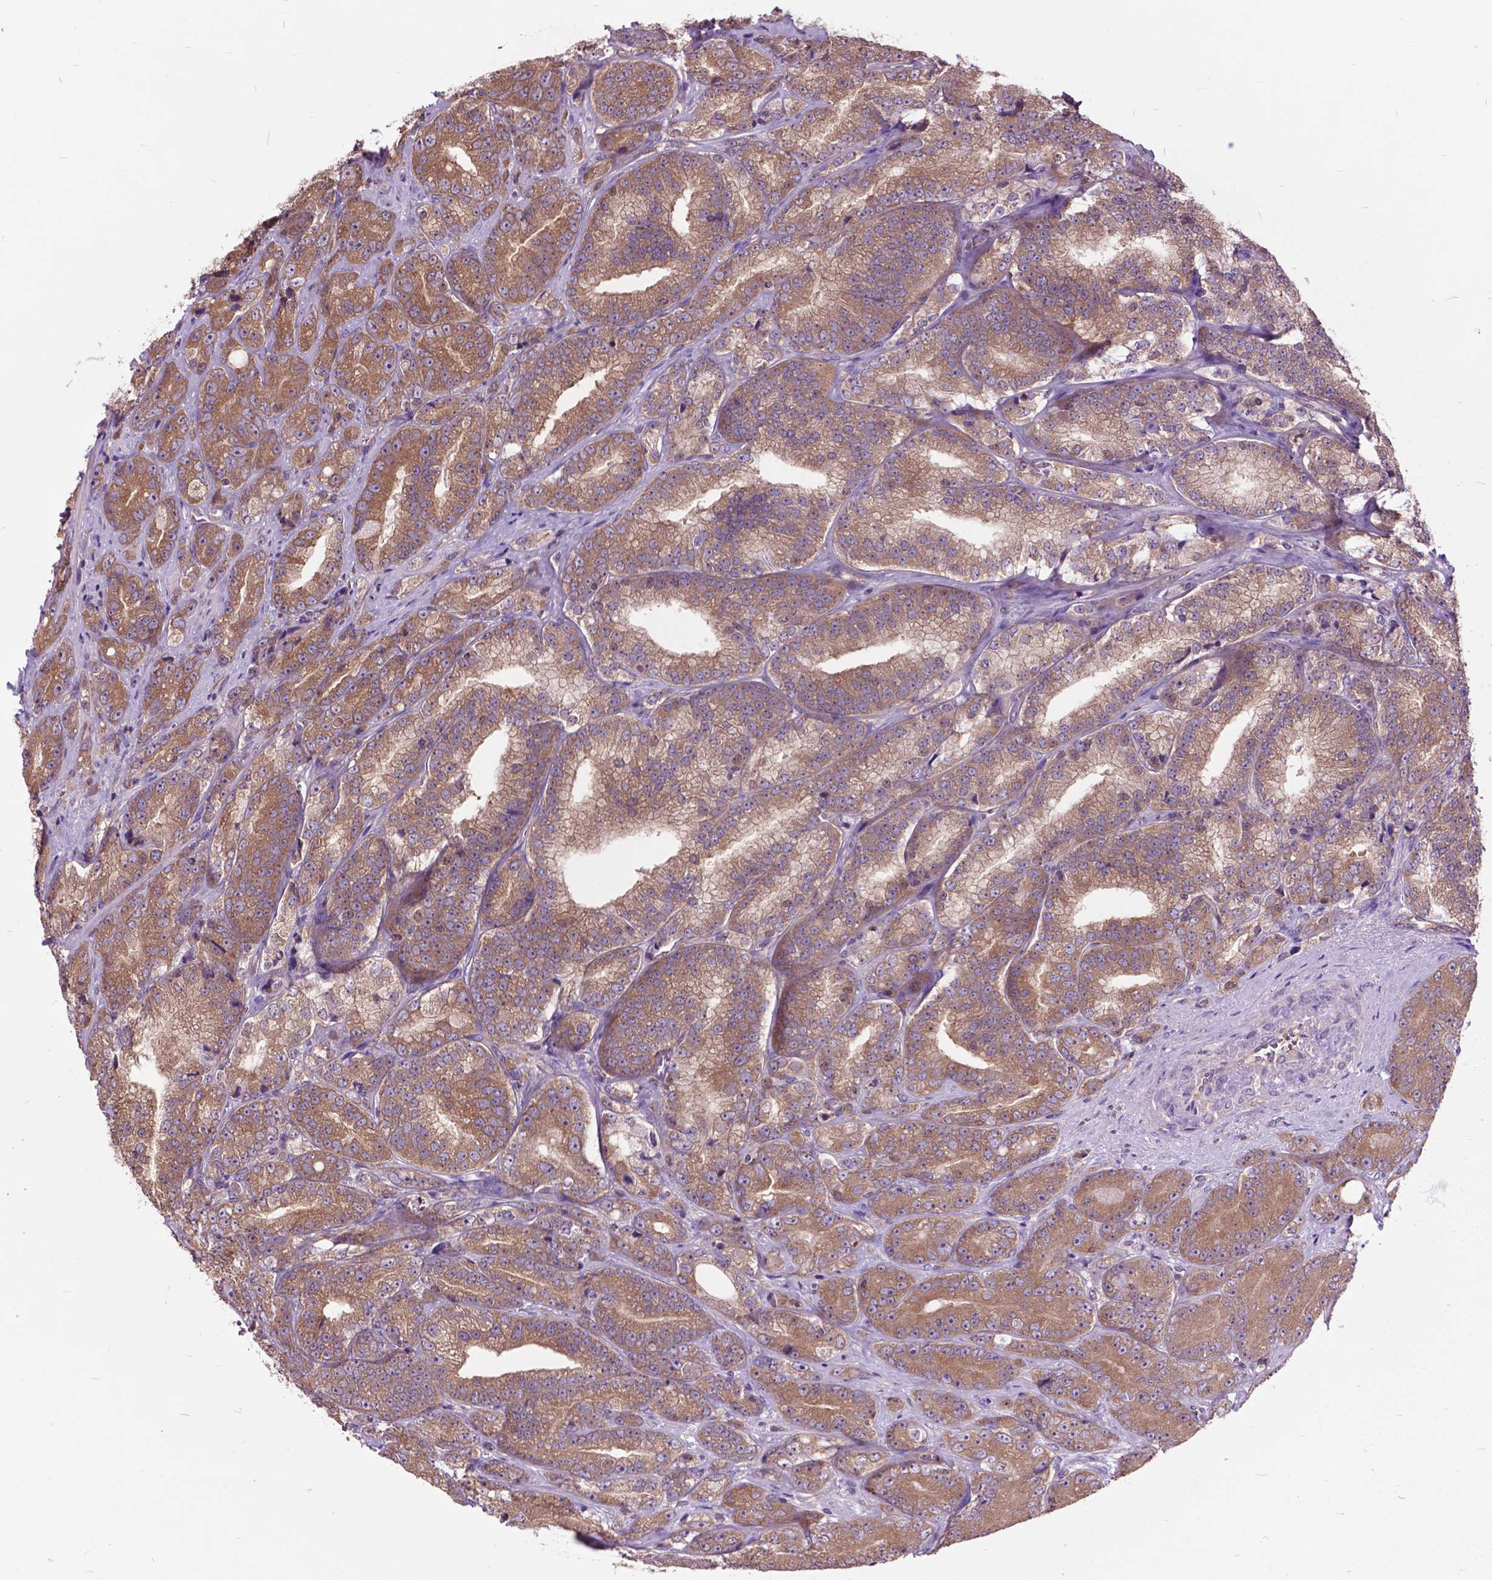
{"staining": {"intensity": "moderate", "quantity": "25%-75%", "location": "cytoplasmic/membranous"}, "tissue": "prostate cancer", "cell_type": "Tumor cells", "image_type": "cancer", "snomed": [{"axis": "morphology", "description": "Adenocarcinoma, NOS"}, {"axis": "topography", "description": "Prostate"}], "caption": "Tumor cells reveal medium levels of moderate cytoplasmic/membranous positivity in approximately 25%-75% of cells in human adenocarcinoma (prostate). (brown staining indicates protein expression, while blue staining denotes nuclei).", "gene": "ARAF", "patient": {"sex": "male", "age": 63}}